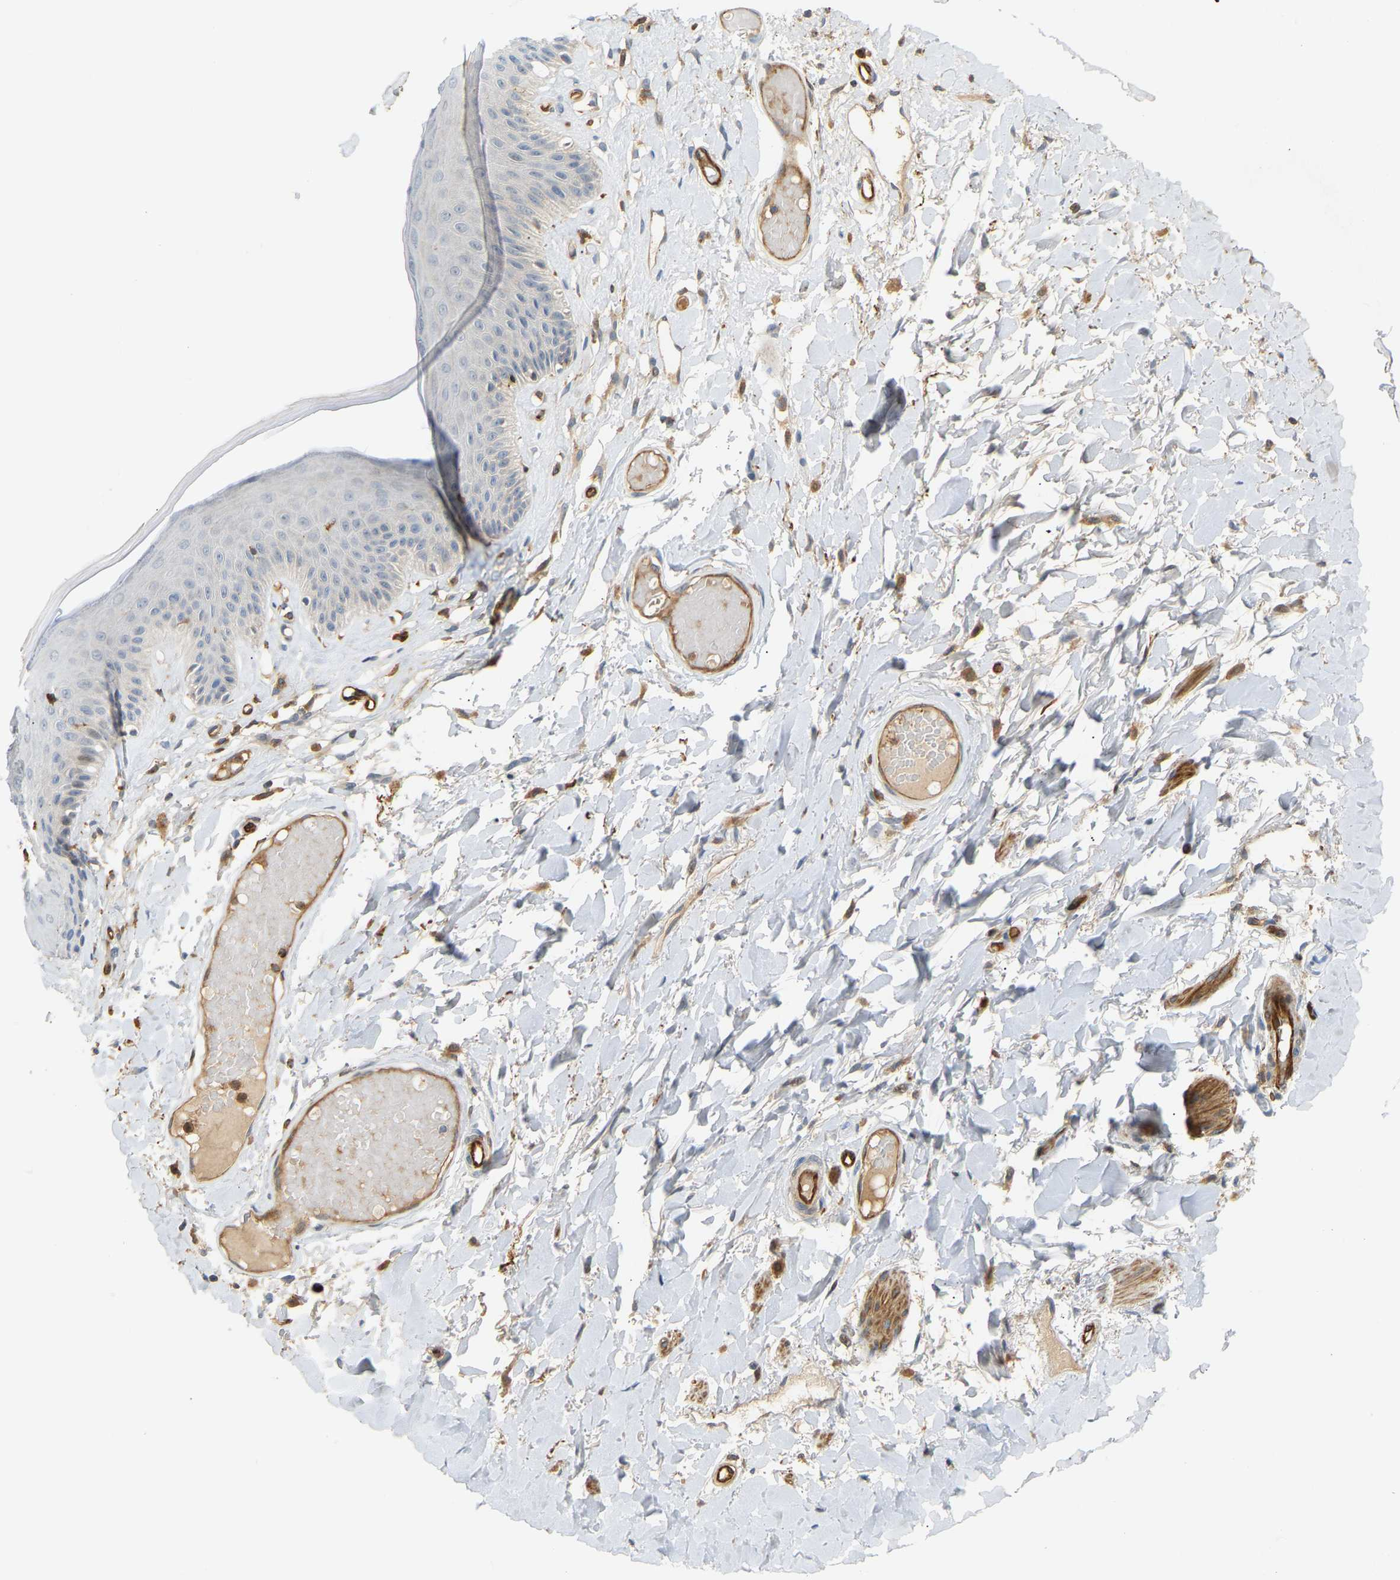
{"staining": {"intensity": "weak", "quantity": "<25%", "location": "cytoplasmic/membranous"}, "tissue": "skin", "cell_type": "Epidermal cells", "image_type": "normal", "snomed": [{"axis": "morphology", "description": "Normal tissue, NOS"}, {"axis": "topography", "description": "Vulva"}], "caption": "This is an immunohistochemistry photomicrograph of normal skin. There is no staining in epidermal cells.", "gene": "PLCG2", "patient": {"sex": "female", "age": 73}}